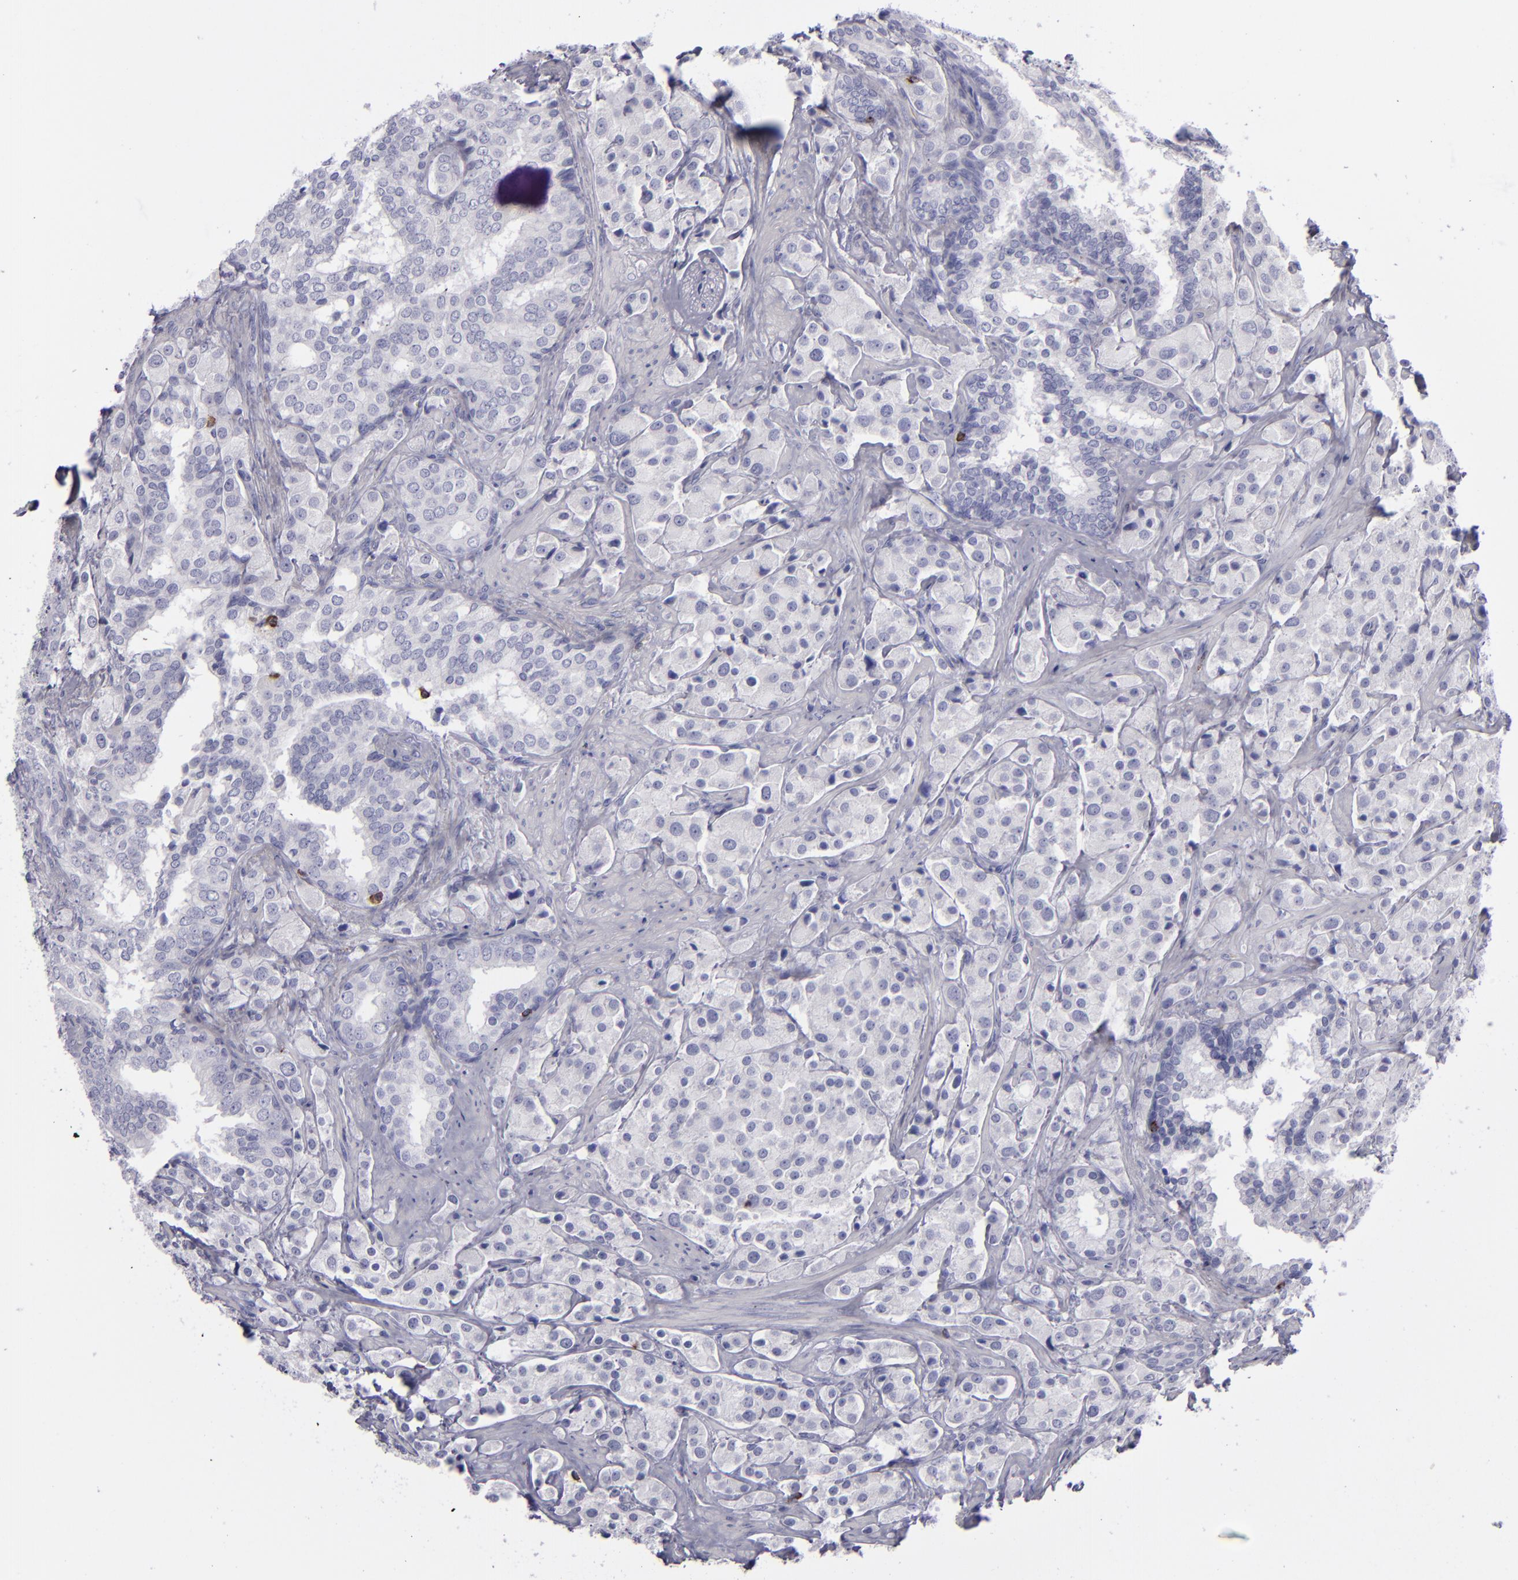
{"staining": {"intensity": "negative", "quantity": "none", "location": "none"}, "tissue": "prostate cancer", "cell_type": "Tumor cells", "image_type": "cancer", "snomed": [{"axis": "morphology", "description": "Adenocarcinoma, Medium grade"}, {"axis": "topography", "description": "Prostate"}], "caption": "This is a image of immunohistochemistry staining of prostate cancer (adenocarcinoma (medium-grade)), which shows no expression in tumor cells.", "gene": "CD2", "patient": {"sex": "male", "age": 70}}